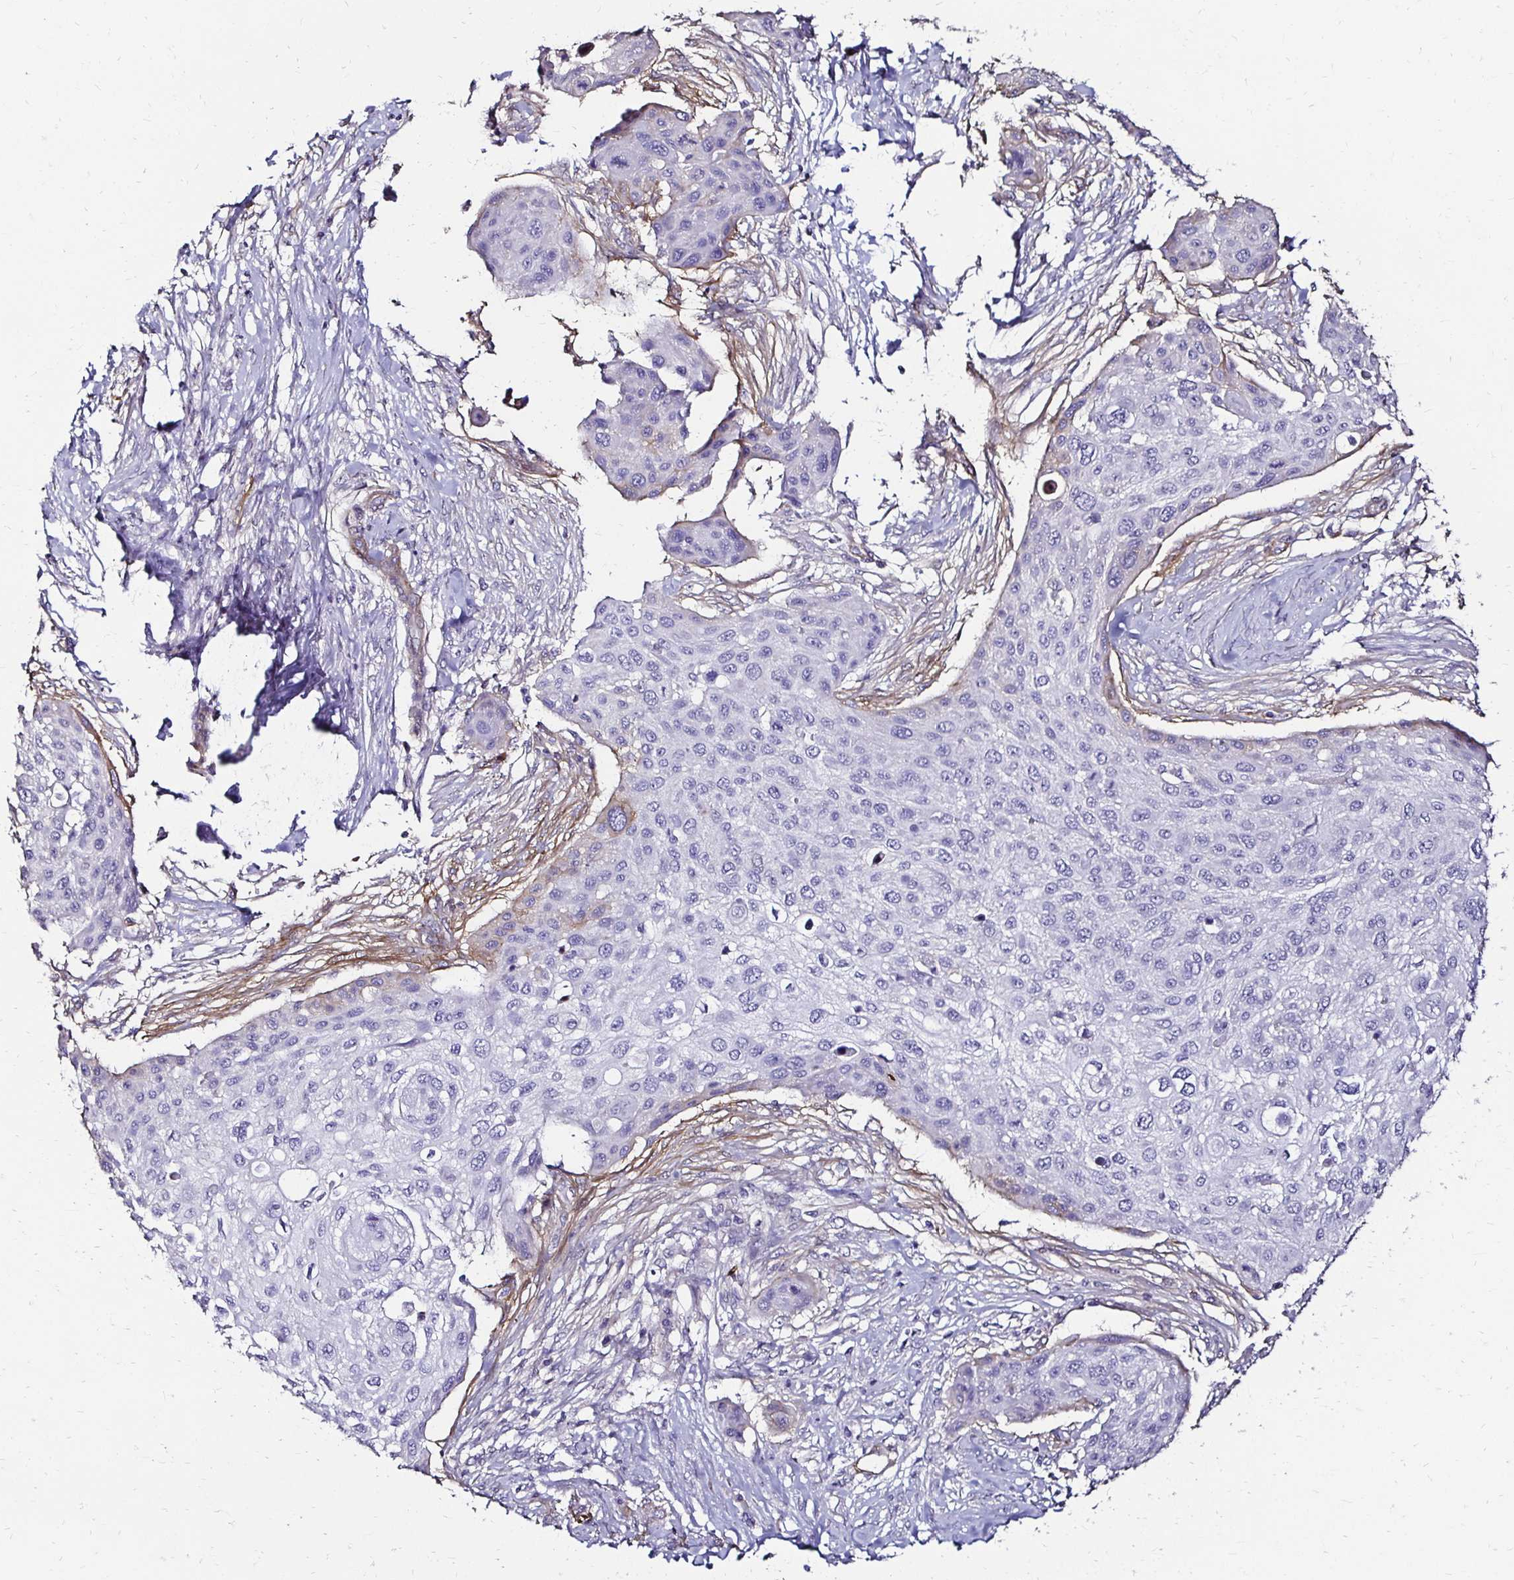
{"staining": {"intensity": "negative", "quantity": "none", "location": "none"}, "tissue": "skin cancer", "cell_type": "Tumor cells", "image_type": "cancer", "snomed": [{"axis": "morphology", "description": "Squamous cell carcinoma, NOS"}, {"axis": "topography", "description": "Skin"}], "caption": "A histopathology image of human skin cancer is negative for staining in tumor cells.", "gene": "ITGB1", "patient": {"sex": "female", "age": 87}}